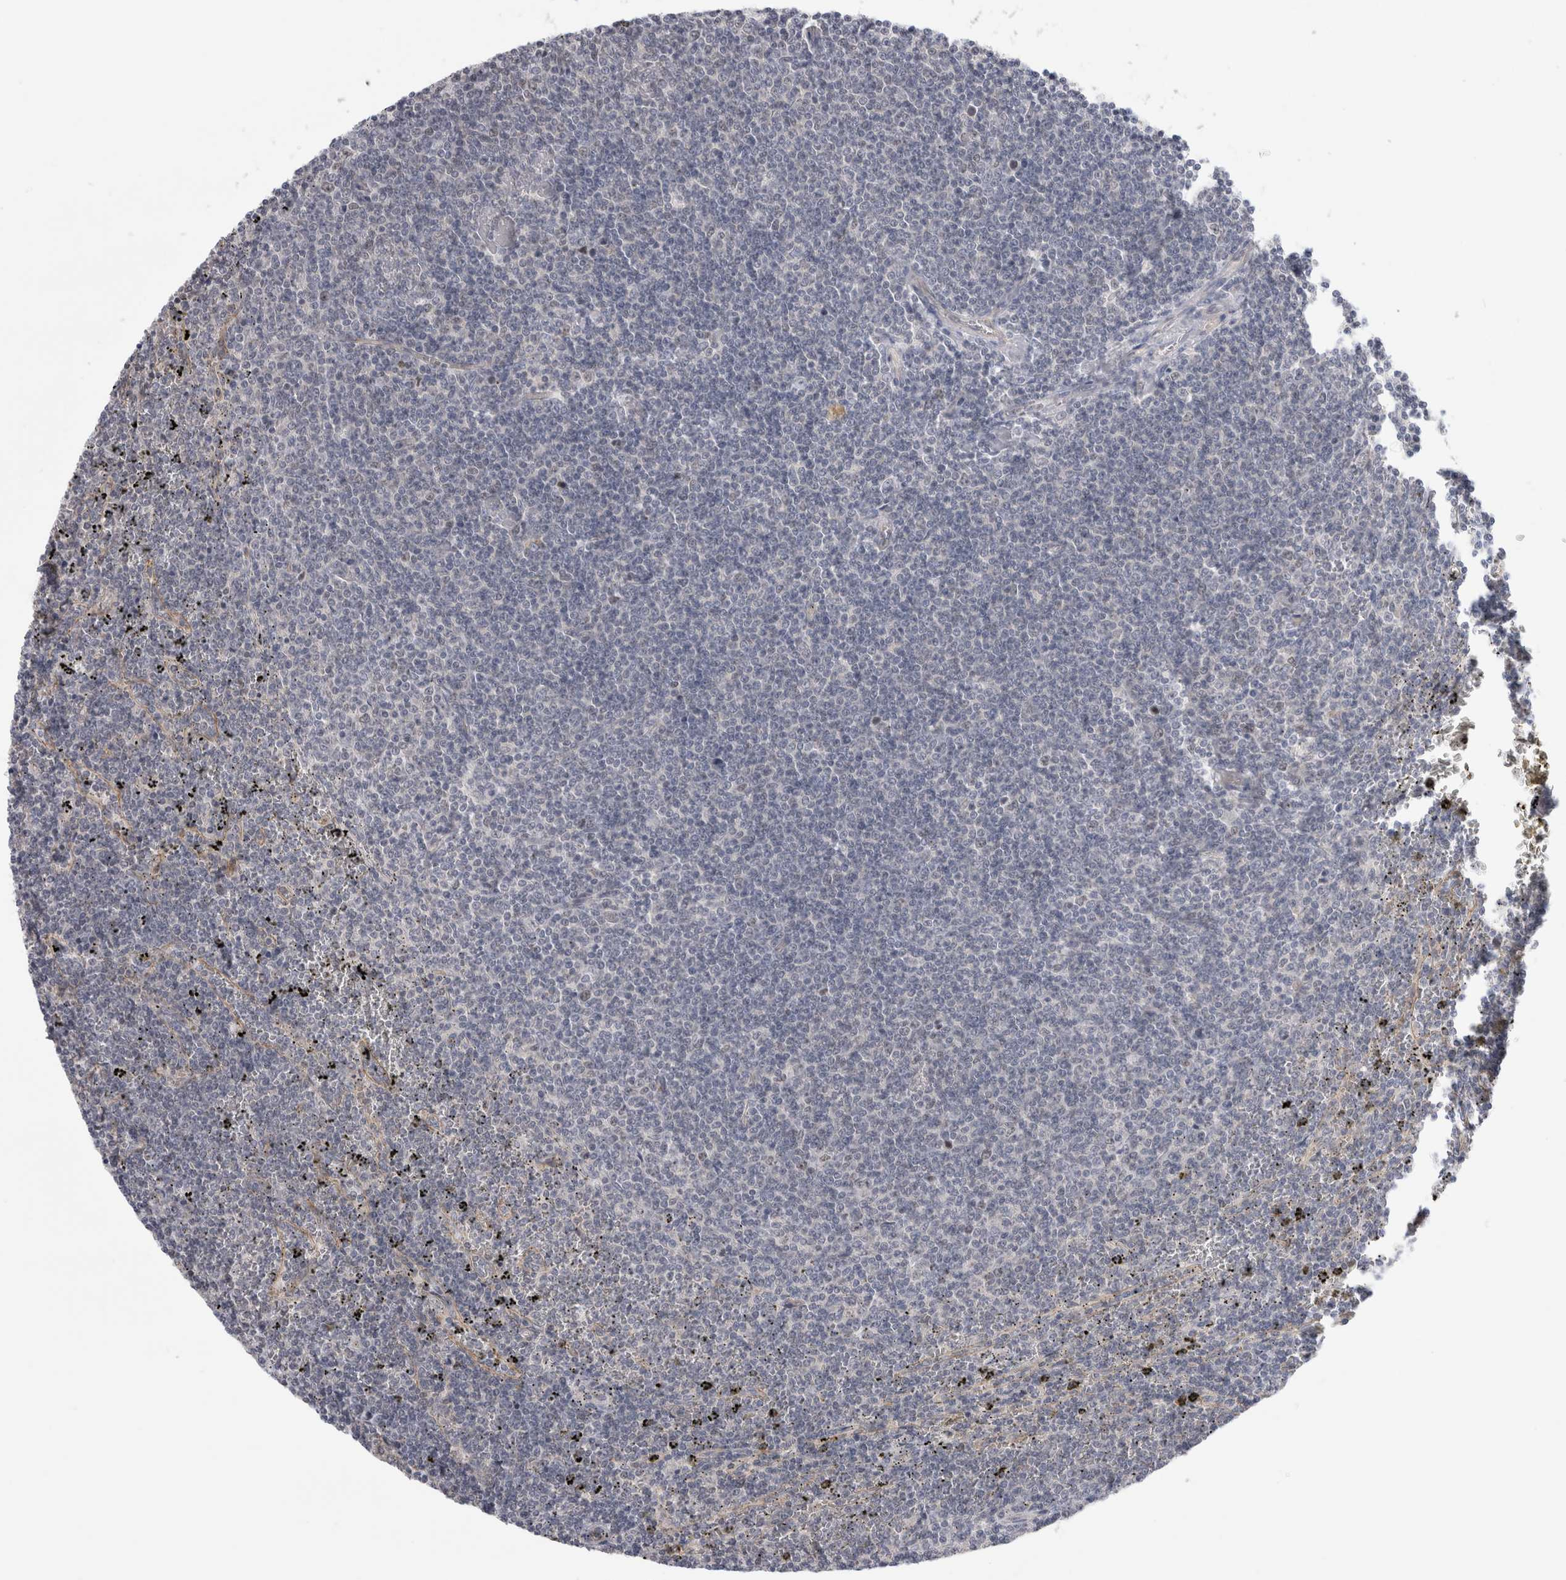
{"staining": {"intensity": "negative", "quantity": "none", "location": "none"}, "tissue": "lymphoma", "cell_type": "Tumor cells", "image_type": "cancer", "snomed": [{"axis": "morphology", "description": "Malignant lymphoma, non-Hodgkin's type, Low grade"}, {"axis": "topography", "description": "Spleen"}], "caption": "There is no significant expression in tumor cells of malignant lymphoma, non-Hodgkin's type (low-grade). (IHC, brightfield microscopy, high magnification).", "gene": "SYTL5", "patient": {"sex": "female", "age": 50}}